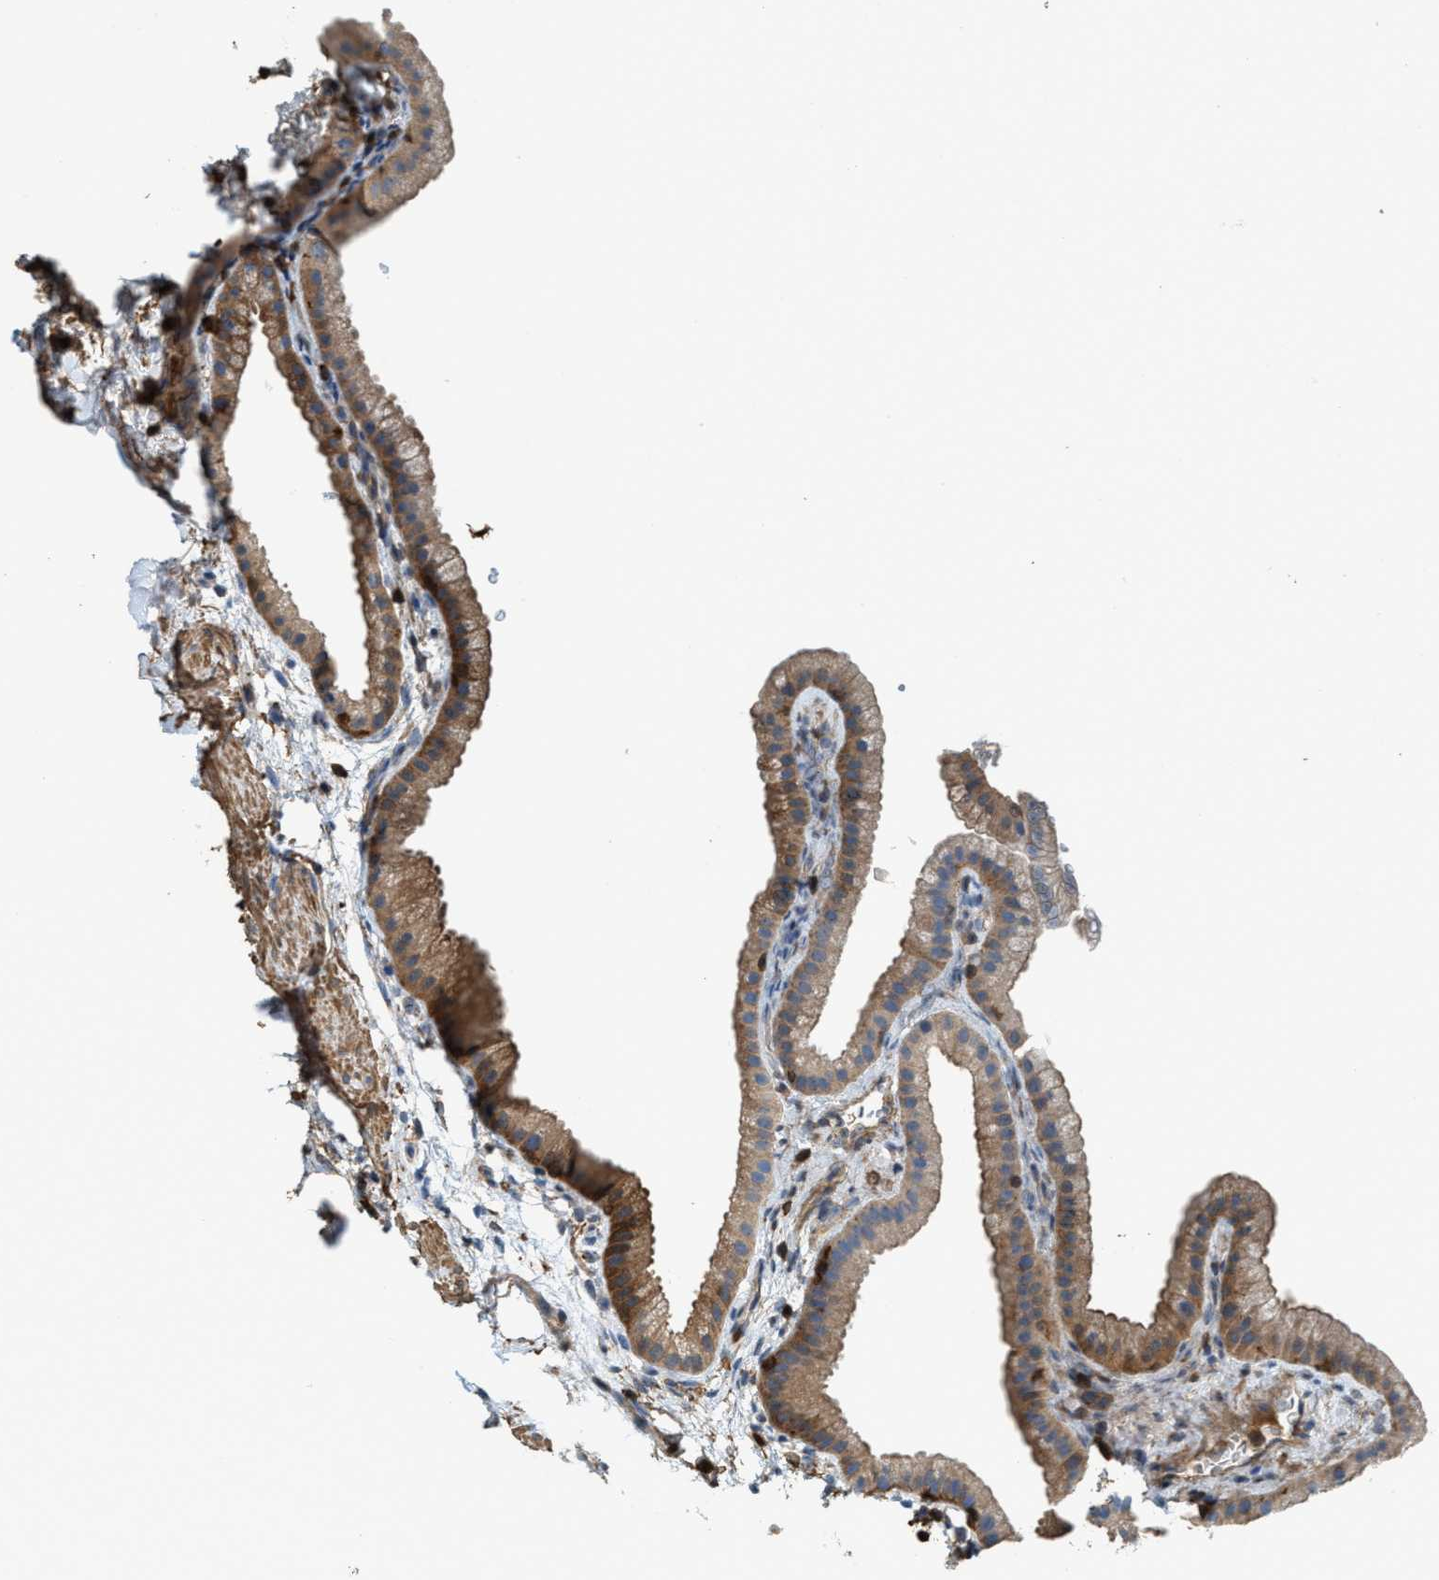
{"staining": {"intensity": "moderate", "quantity": ">75%", "location": "cytoplasmic/membranous"}, "tissue": "gallbladder", "cell_type": "Glandular cells", "image_type": "normal", "snomed": [{"axis": "morphology", "description": "Normal tissue, NOS"}, {"axis": "topography", "description": "Gallbladder"}], "caption": "High-magnification brightfield microscopy of normal gallbladder stained with DAB (brown) and counterstained with hematoxylin (blue). glandular cells exhibit moderate cytoplasmic/membranous expression is appreciated in approximately>75% of cells. Nuclei are stained in blue.", "gene": "SERPINB5", "patient": {"sex": "female", "age": 64}}